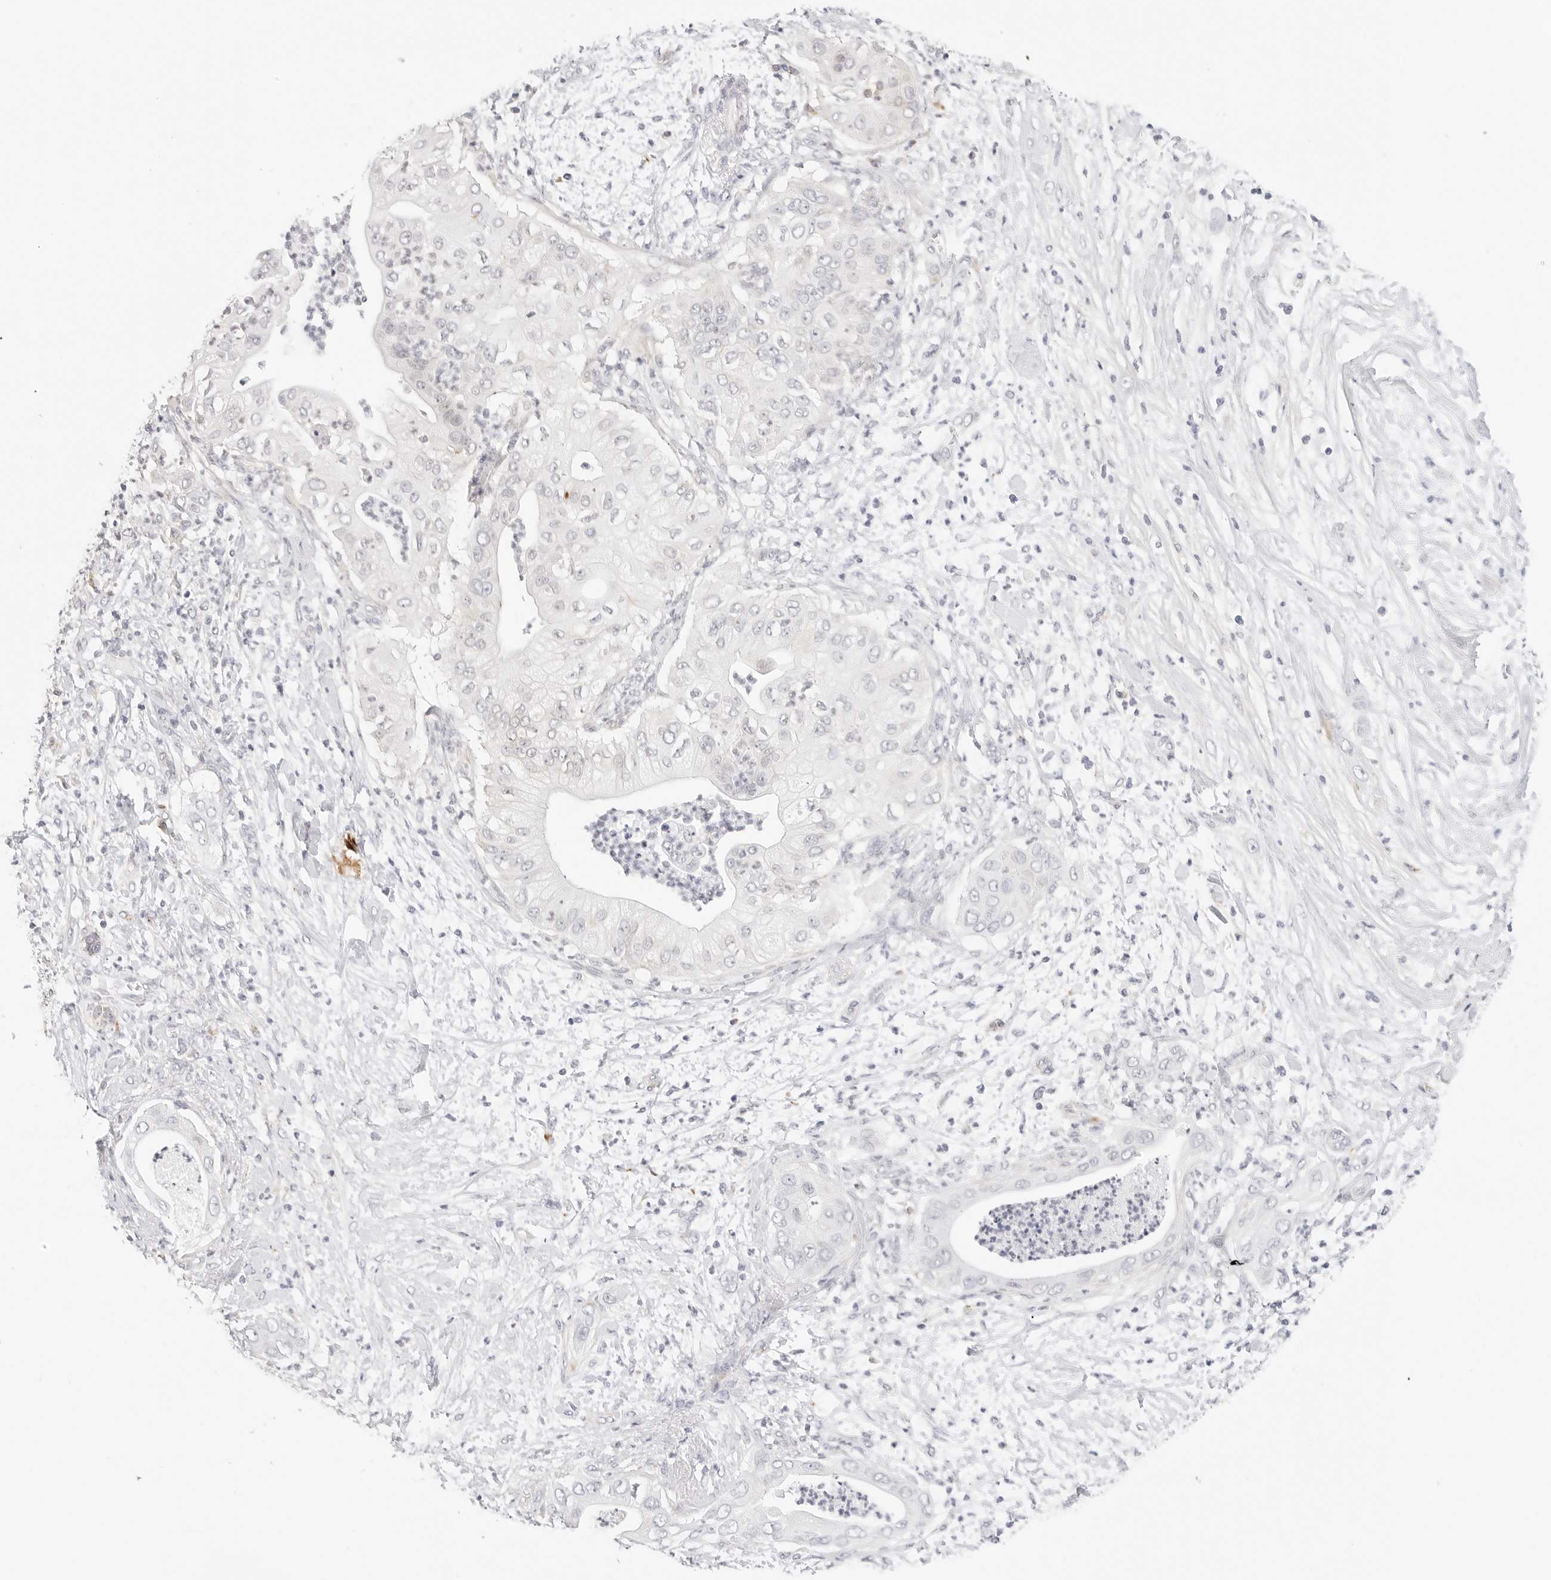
{"staining": {"intensity": "negative", "quantity": "none", "location": "none"}, "tissue": "pancreatic cancer", "cell_type": "Tumor cells", "image_type": "cancer", "snomed": [{"axis": "morphology", "description": "Adenocarcinoma, NOS"}, {"axis": "topography", "description": "Pancreas"}], "caption": "The immunohistochemistry (IHC) histopathology image has no significant positivity in tumor cells of pancreatic cancer tissue.", "gene": "PCDH19", "patient": {"sex": "female", "age": 78}}